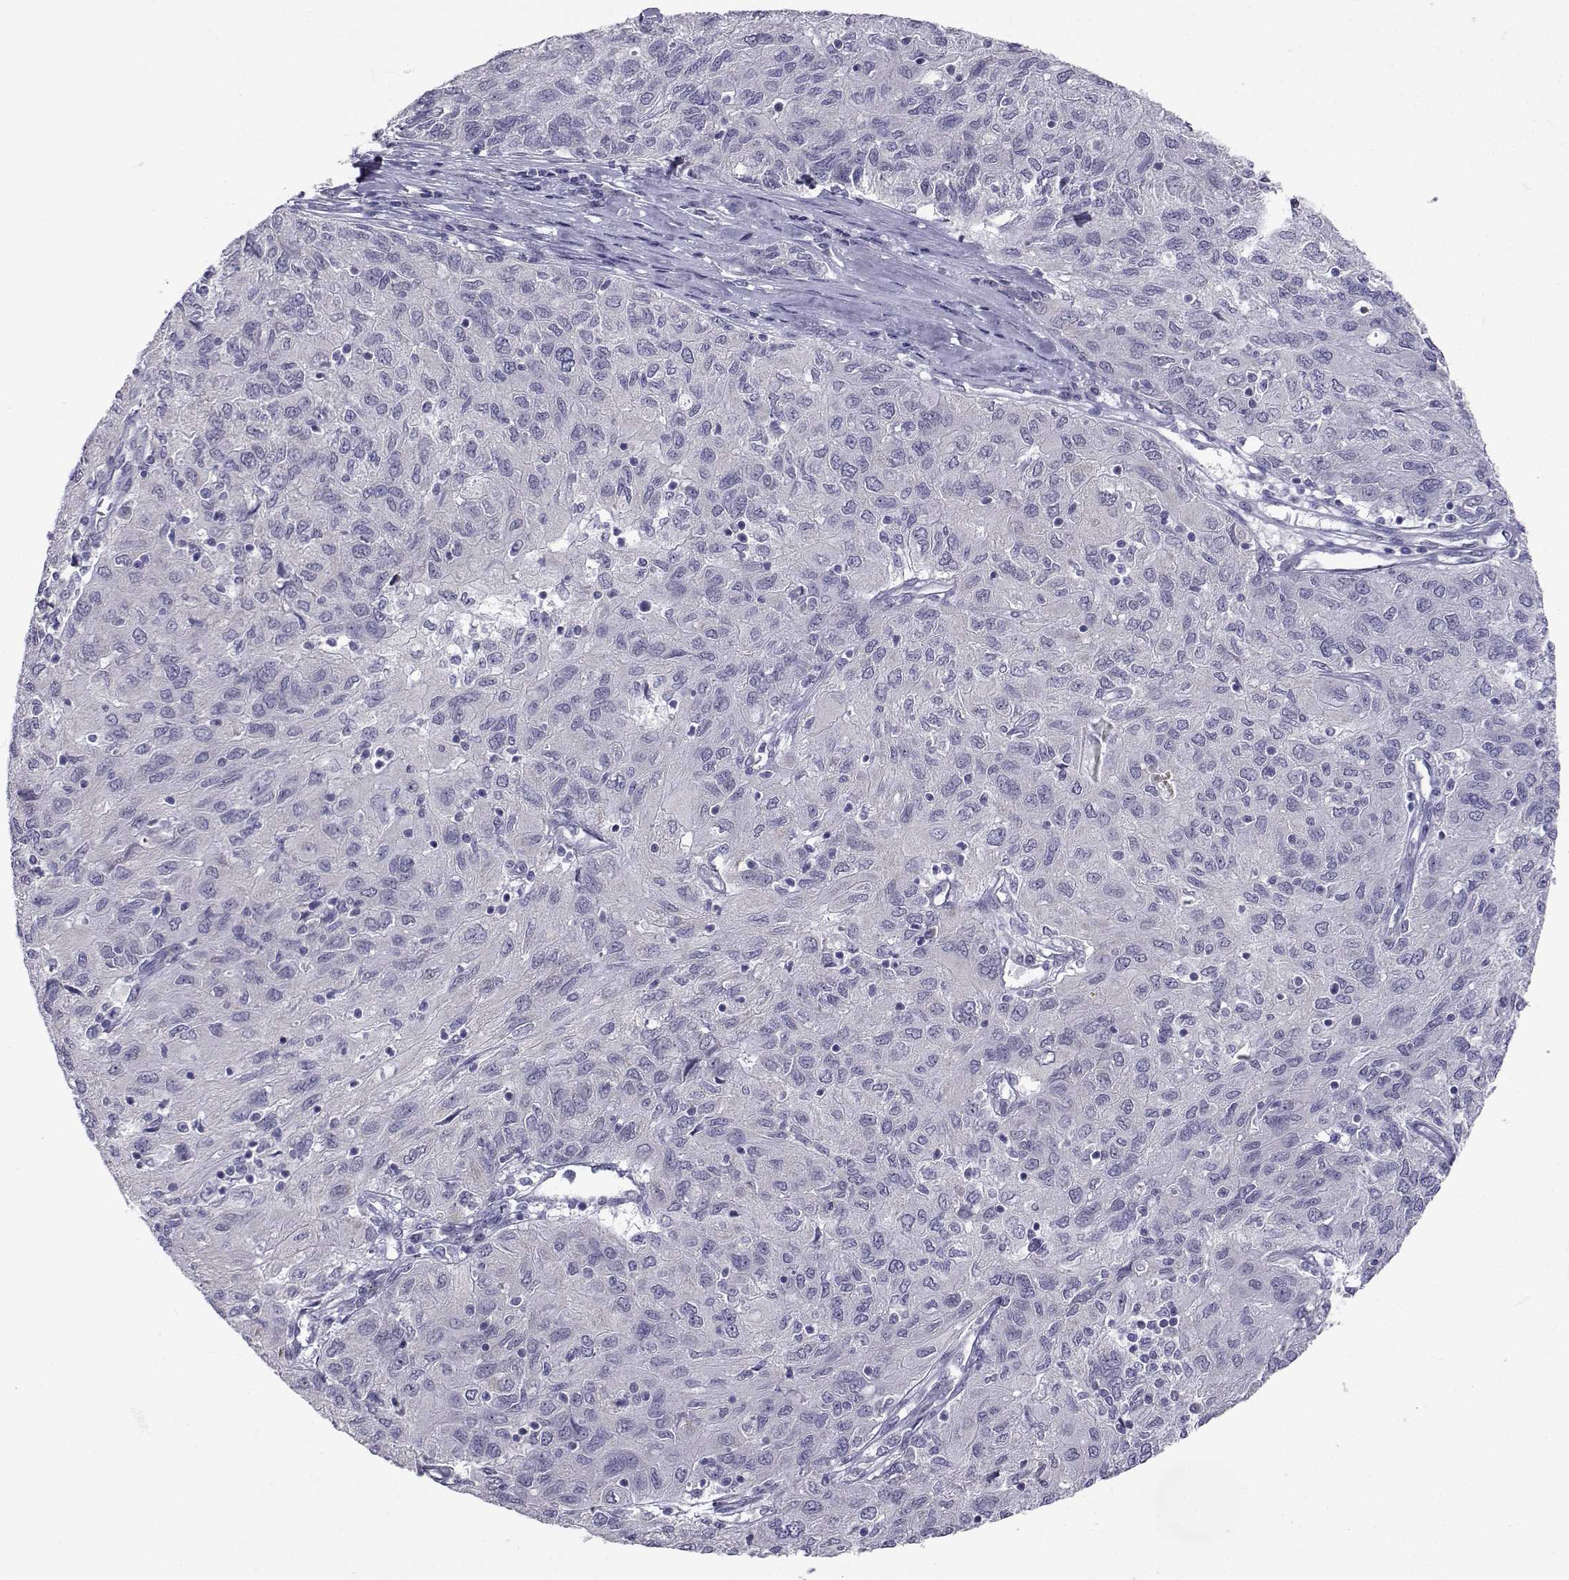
{"staining": {"intensity": "negative", "quantity": "none", "location": "none"}, "tissue": "ovarian cancer", "cell_type": "Tumor cells", "image_type": "cancer", "snomed": [{"axis": "morphology", "description": "Carcinoma, endometroid"}, {"axis": "topography", "description": "Ovary"}], "caption": "Ovarian cancer (endometroid carcinoma) was stained to show a protein in brown. There is no significant staining in tumor cells. (IHC, brightfield microscopy, high magnification).", "gene": "SLC6A3", "patient": {"sex": "female", "age": 50}}